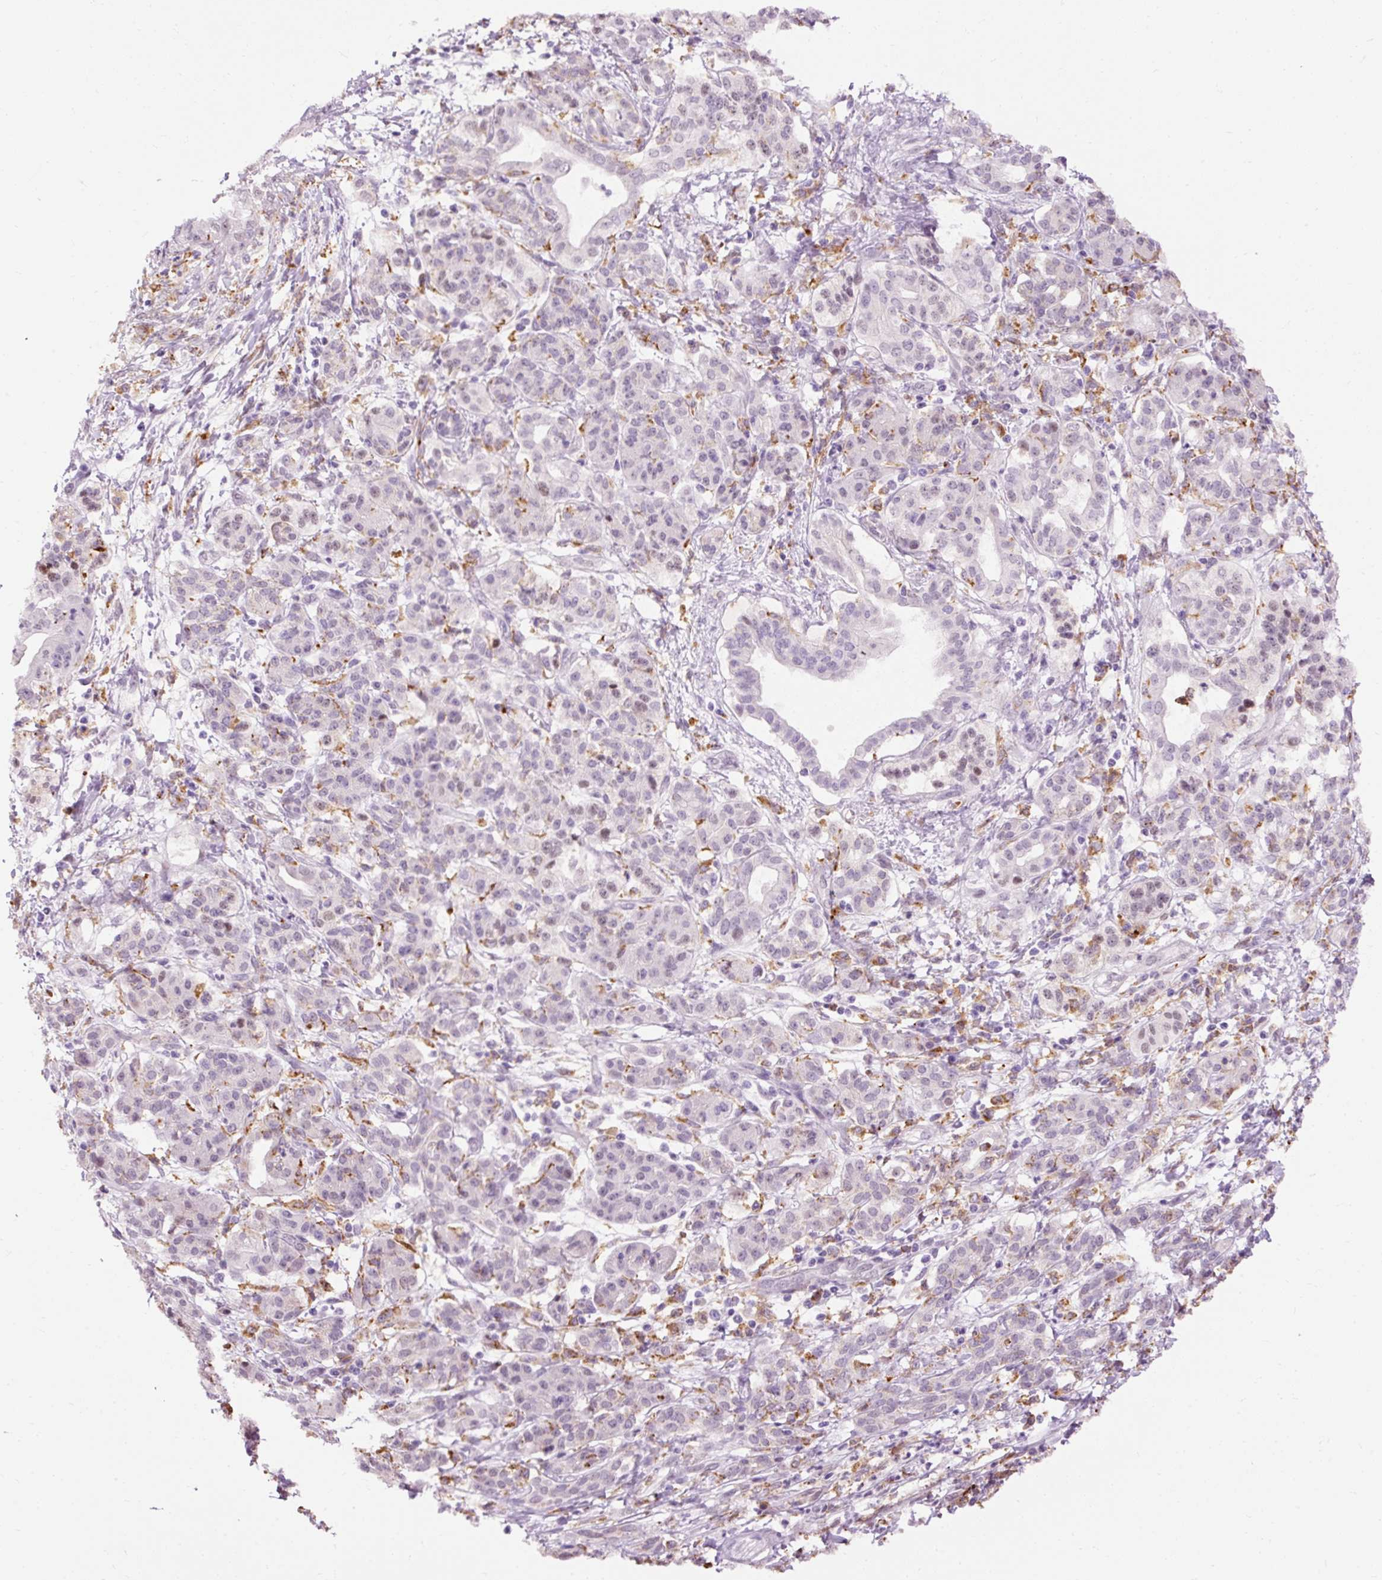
{"staining": {"intensity": "weak", "quantity": "<25%", "location": "nuclear"}, "tissue": "pancreatic cancer", "cell_type": "Tumor cells", "image_type": "cancer", "snomed": [{"axis": "morphology", "description": "Adenocarcinoma, NOS"}, {"axis": "topography", "description": "Pancreas"}], "caption": "Immunohistochemistry (IHC) micrograph of neoplastic tissue: human adenocarcinoma (pancreatic) stained with DAB (3,3'-diaminobenzidine) reveals no significant protein expression in tumor cells.", "gene": "LY86", "patient": {"sex": "male", "age": 58}}